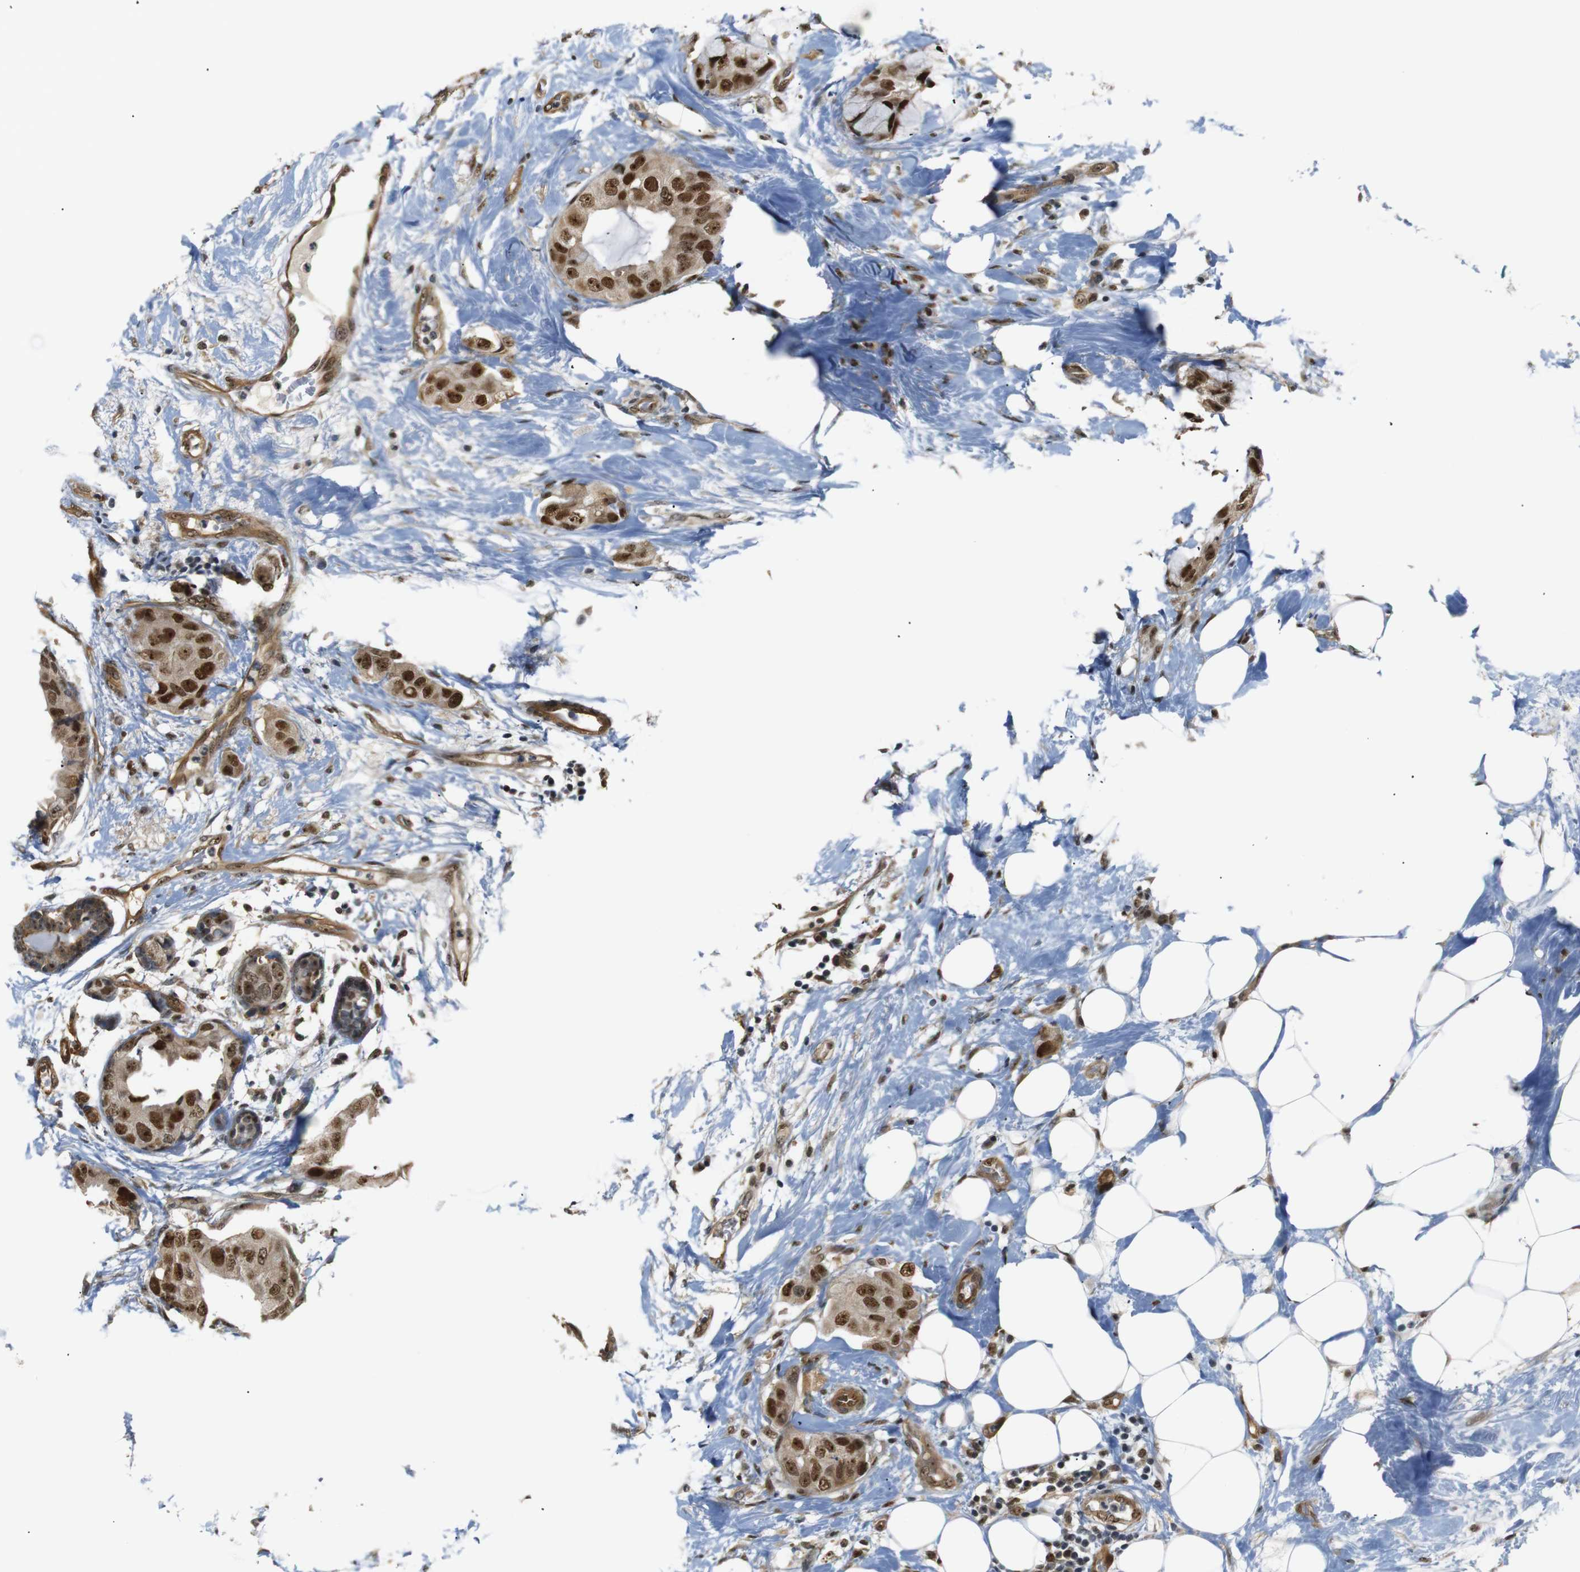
{"staining": {"intensity": "strong", "quantity": ">75%", "location": "cytoplasmic/membranous,nuclear"}, "tissue": "breast cancer", "cell_type": "Tumor cells", "image_type": "cancer", "snomed": [{"axis": "morphology", "description": "Duct carcinoma"}, {"axis": "topography", "description": "Breast"}], "caption": "Immunohistochemical staining of human breast infiltrating ductal carcinoma displays strong cytoplasmic/membranous and nuclear protein expression in approximately >75% of tumor cells. (DAB IHC, brown staining for protein, blue staining for nuclei).", "gene": "PARN", "patient": {"sex": "female", "age": 40}}